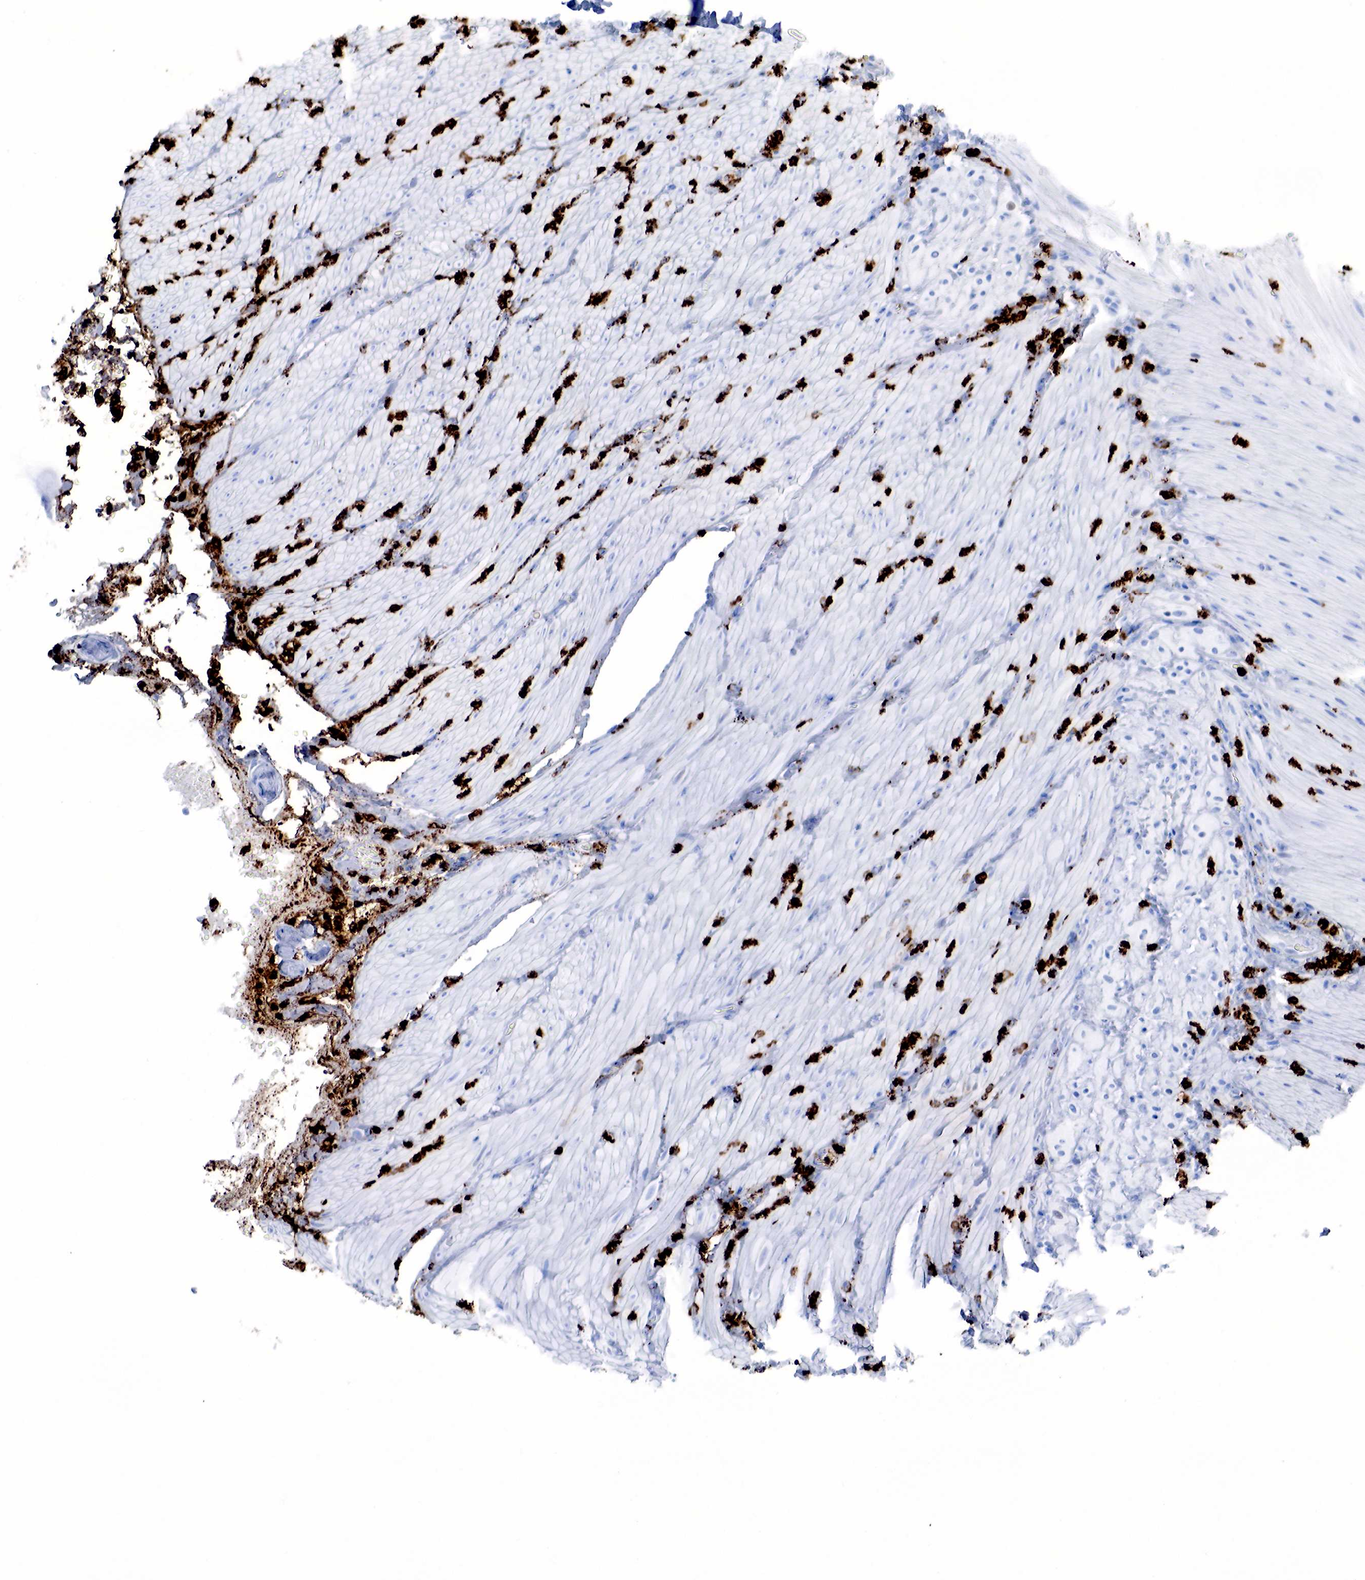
{"staining": {"intensity": "negative", "quantity": "none", "location": "none"}, "tissue": "smooth muscle", "cell_type": "Smooth muscle cells", "image_type": "normal", "snomed": [{"axis": "morphology", "description": "Normal tissue, NOS"}, {"axis": "topography", "description": "Duodenum"}], "caption": "Immunohistochemistry (IHC) micrograph of unremarkable smooth muscle stained for a protein (brown), which shows no expression in smooth muscle cells.", "gene": "FUT4", "patient": {"sex": "male", "age": 63}}